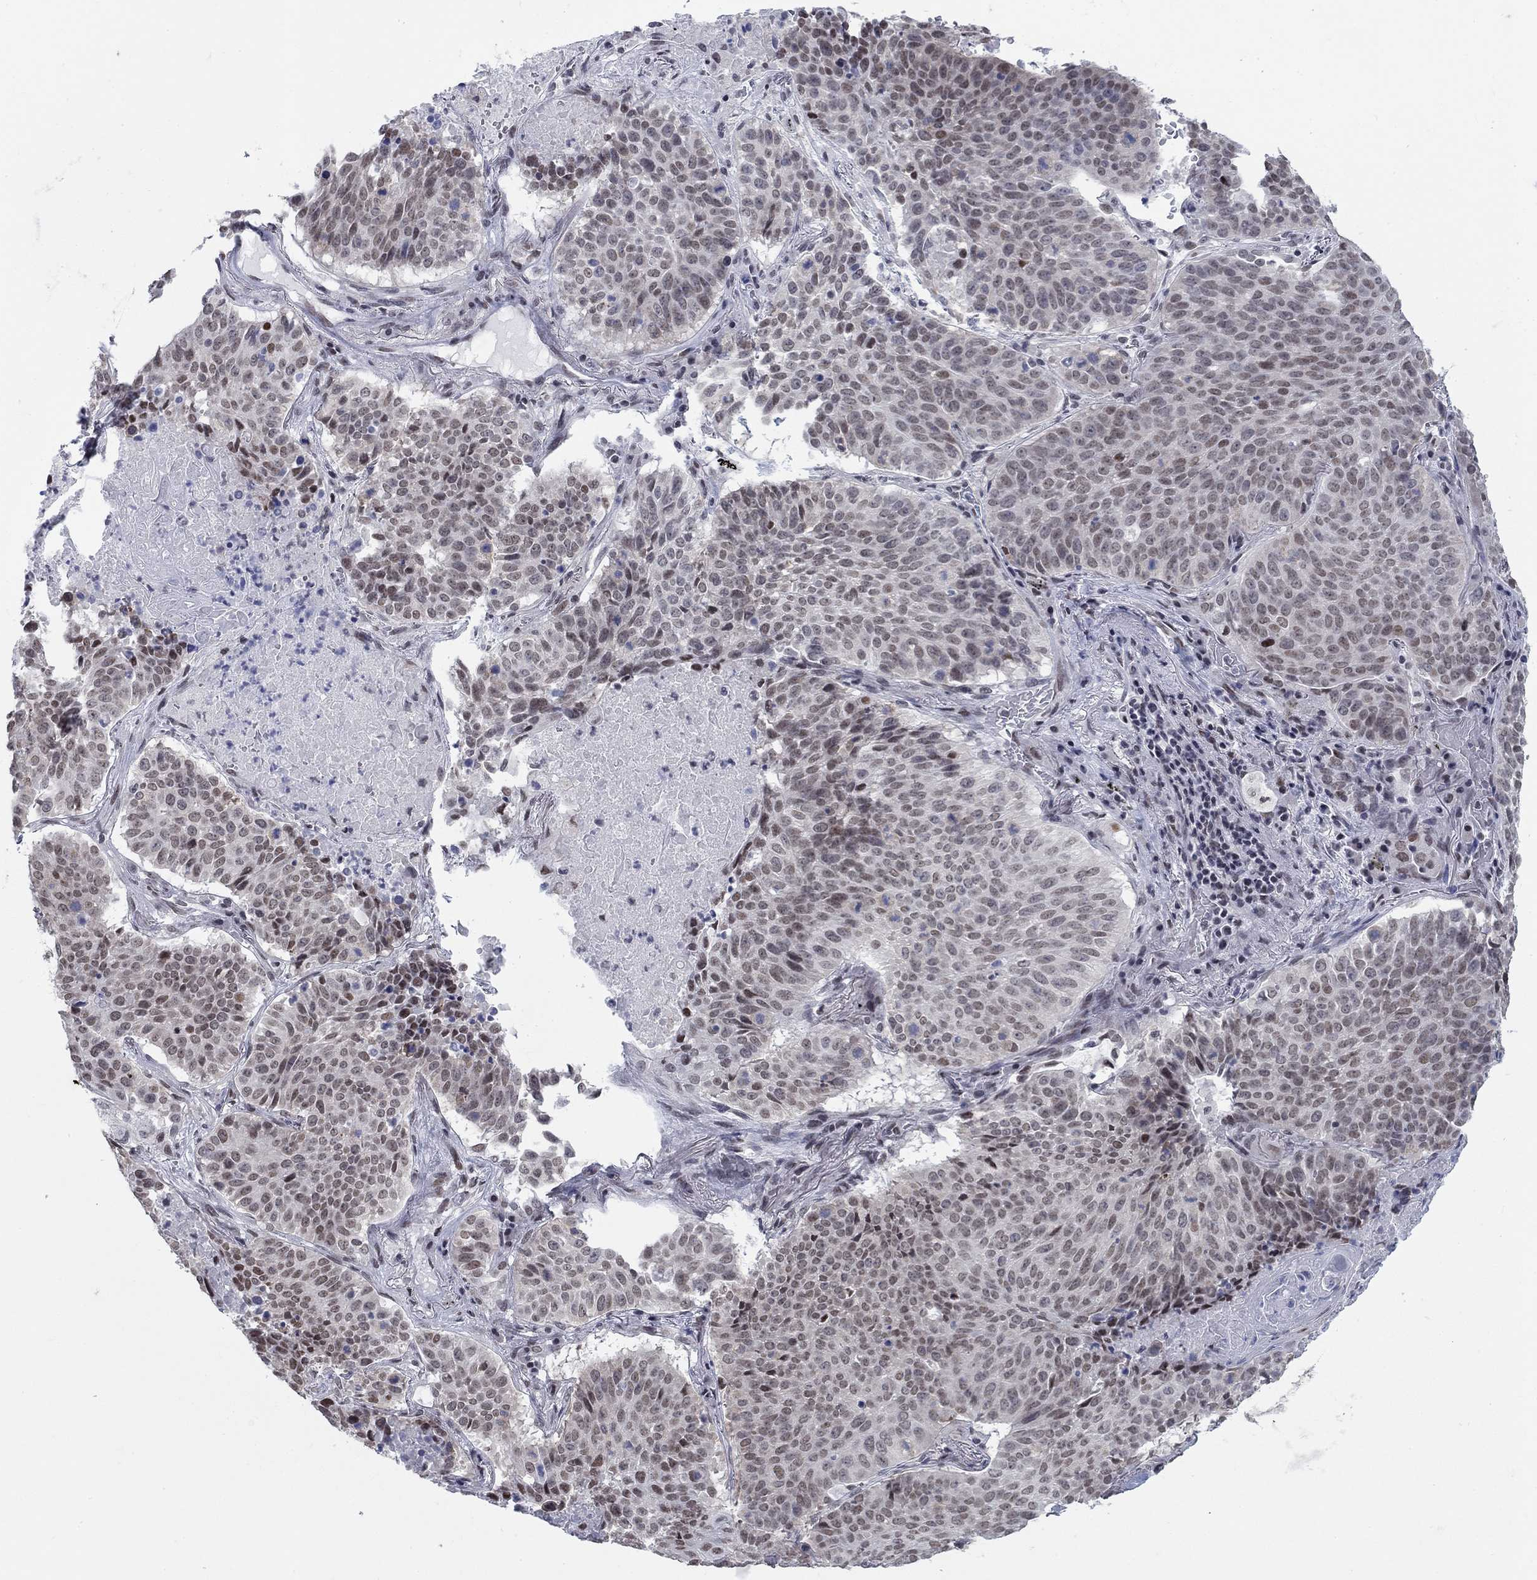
{"staining": {"intensity": "moderate", "quantity": "25%-75%", "location": "nuclear"}, "tissue": "lung cancer", "cell_type": "Tumor cells", "image_type": "cancer", "snomed": [{"axis": "morphology", "description": "Squamous cell carcinoma, NOS"}, {"axis": "topography", "description": "Lung"}], "caption": "This micrograph shows immunohistochemistry staining of squamous cell carcinoma (lung), with medium moderate nuclear positivity in approximately 25%-75% of tumor cells.", "gene": "NPAS3", "patient": {"sex": "male", "age": 64}}